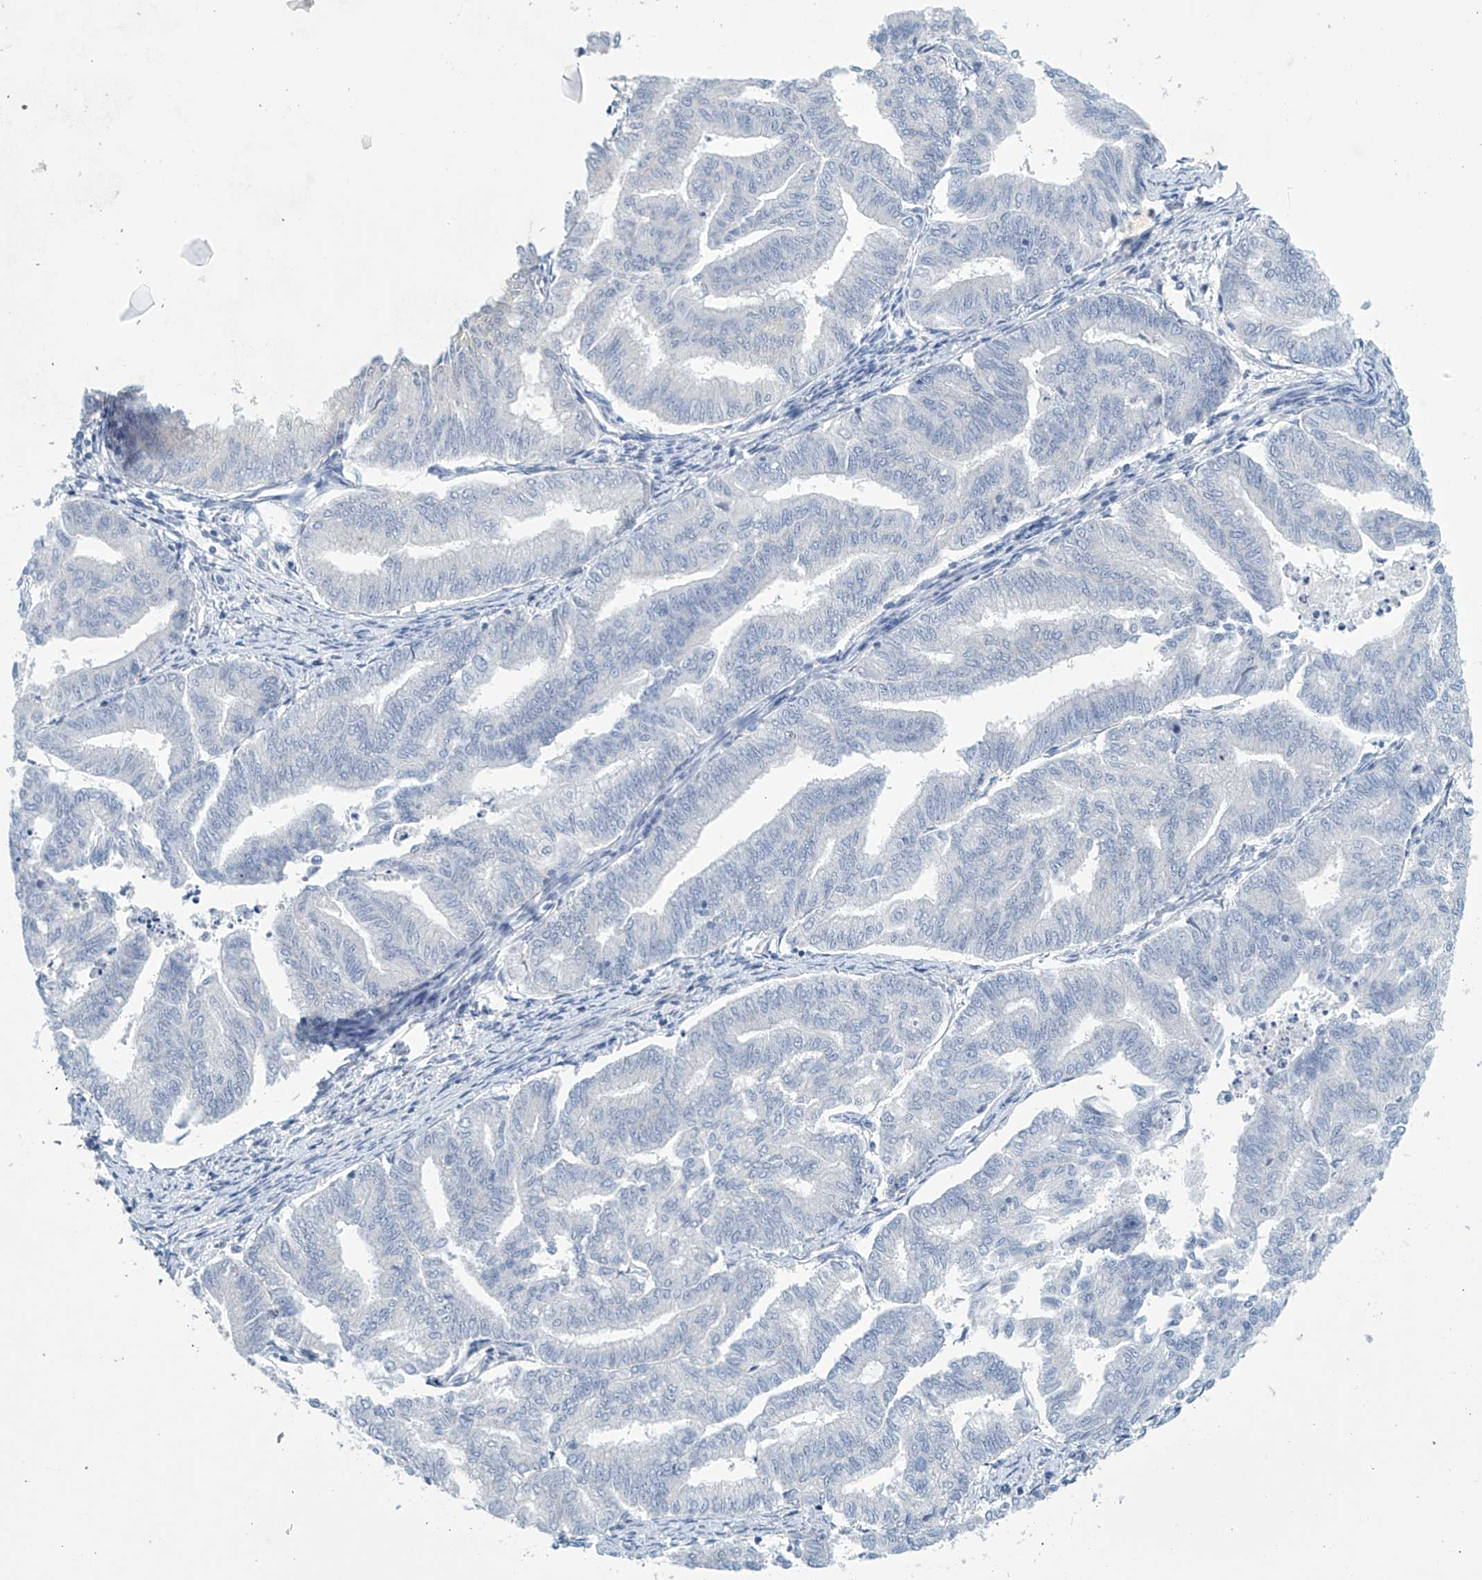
{"staining": {"intensity": "negative", "quantity": "none", "location": "none"}, "tissue": "endometrial cancer", "cell_type": "Tumor cells", "image_type": "cancer", "snomed": [{"axis": "morphology", "description": "Adenocarcinoma, NOS"}, {"axis": "topography", "description": "Endometrium"}], "caption": "Human endometrial cancer (adenocarcinoma) stained for a protein using immunohistochemistry (IHC) shows no positivity in tumor cells.", "gene": "SLC35A5", "patient": {"sex": "female", "age": 79}}